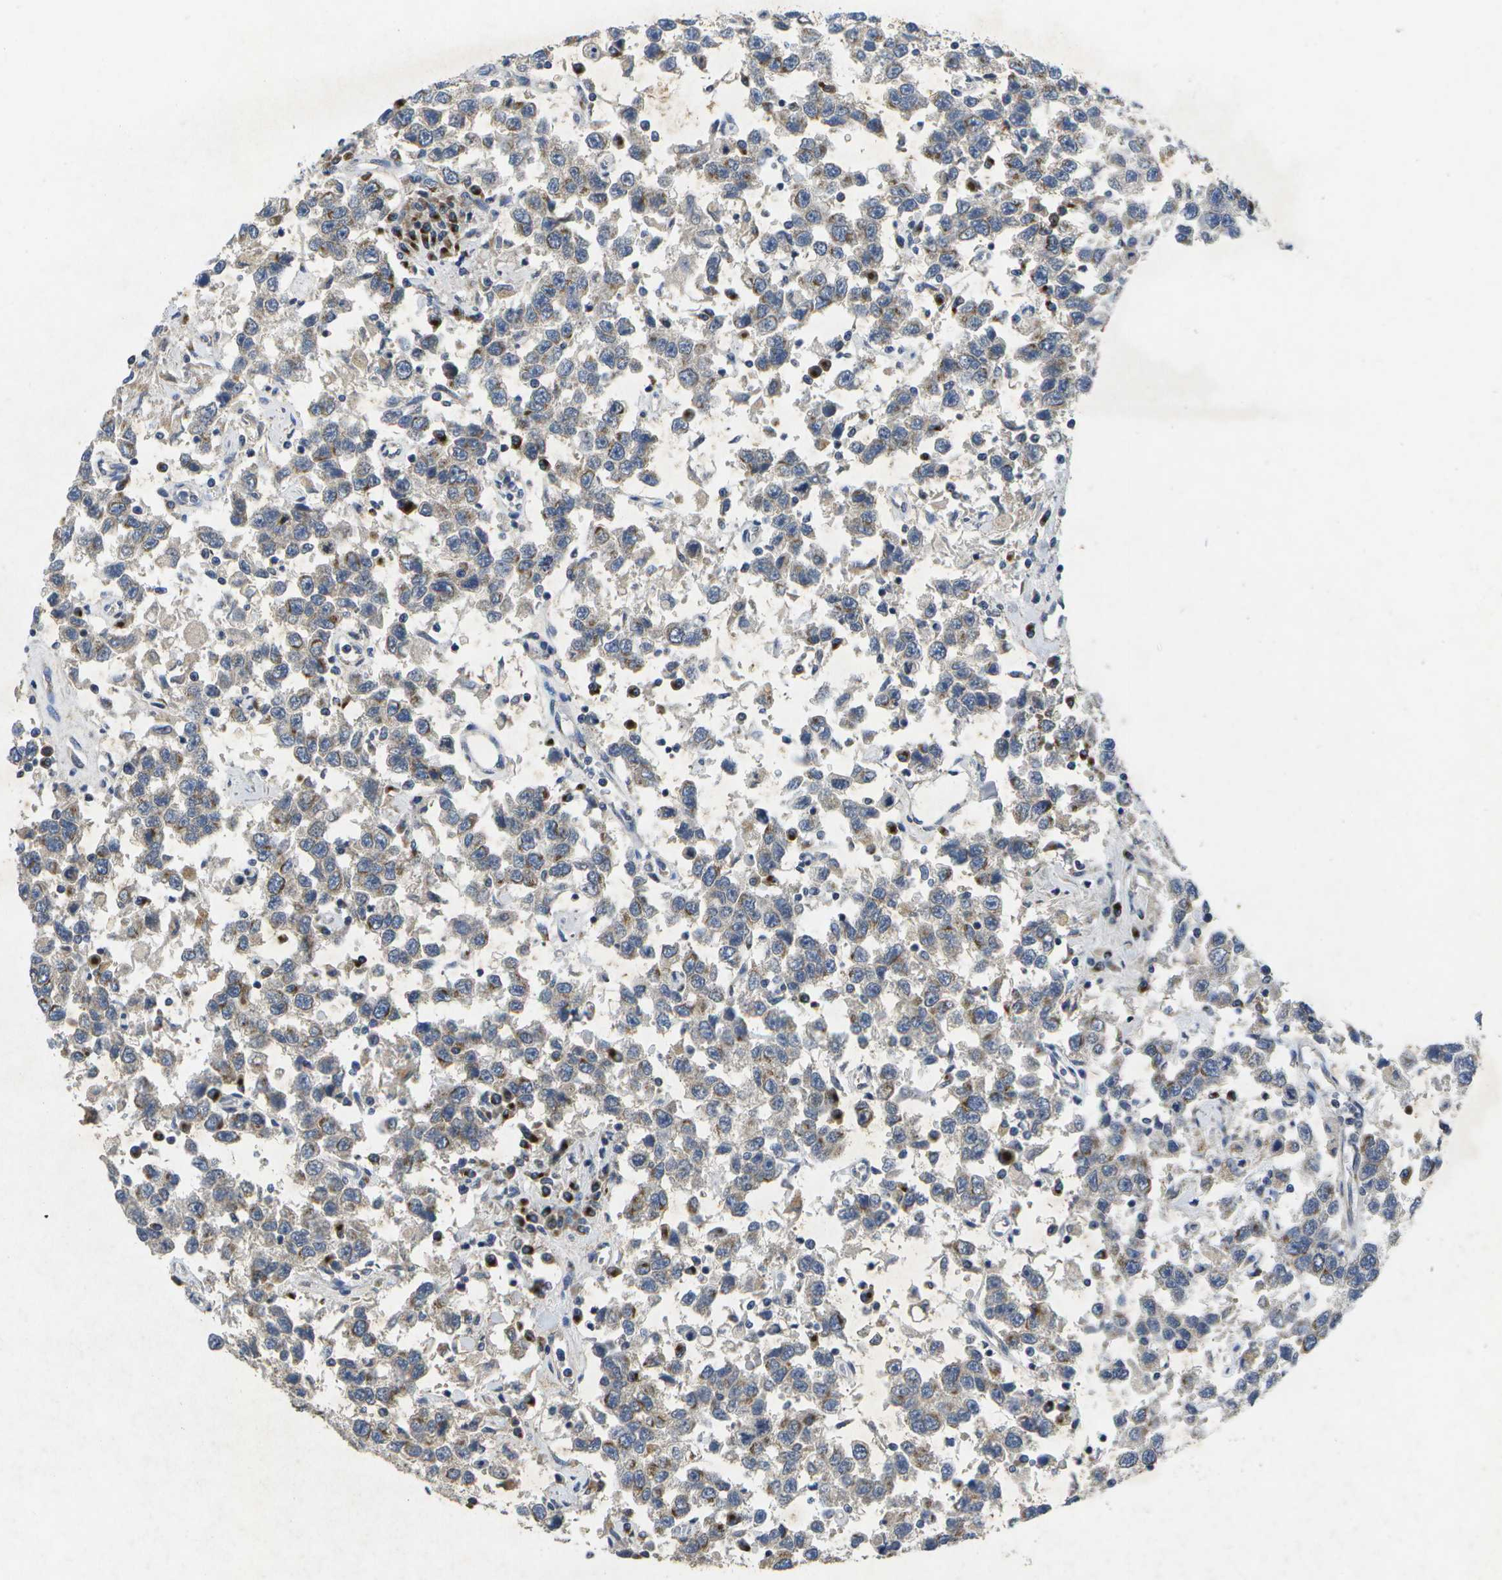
{"staining": {"intensity": "weak", "quantity": "<25%", "location": "cytoplasmic/membranous"}, "tissue": "testis cancer", "cell_type": "Tumor cells", "image_type": "cancer", "snomed": [{"axis": "morphology", "description": "Seminoma, NOS"}, {"axis": "topography", "description": "Testis"}], "caption": "This image is of testis seminoma stained with immunohistochemistry (IHC) to label a protein in brown with the nuclei are counter-stained blue. There is no expression in tumor cells.", "gene": "KDELR1", "patient": {"sex": "male", "age": 41}}